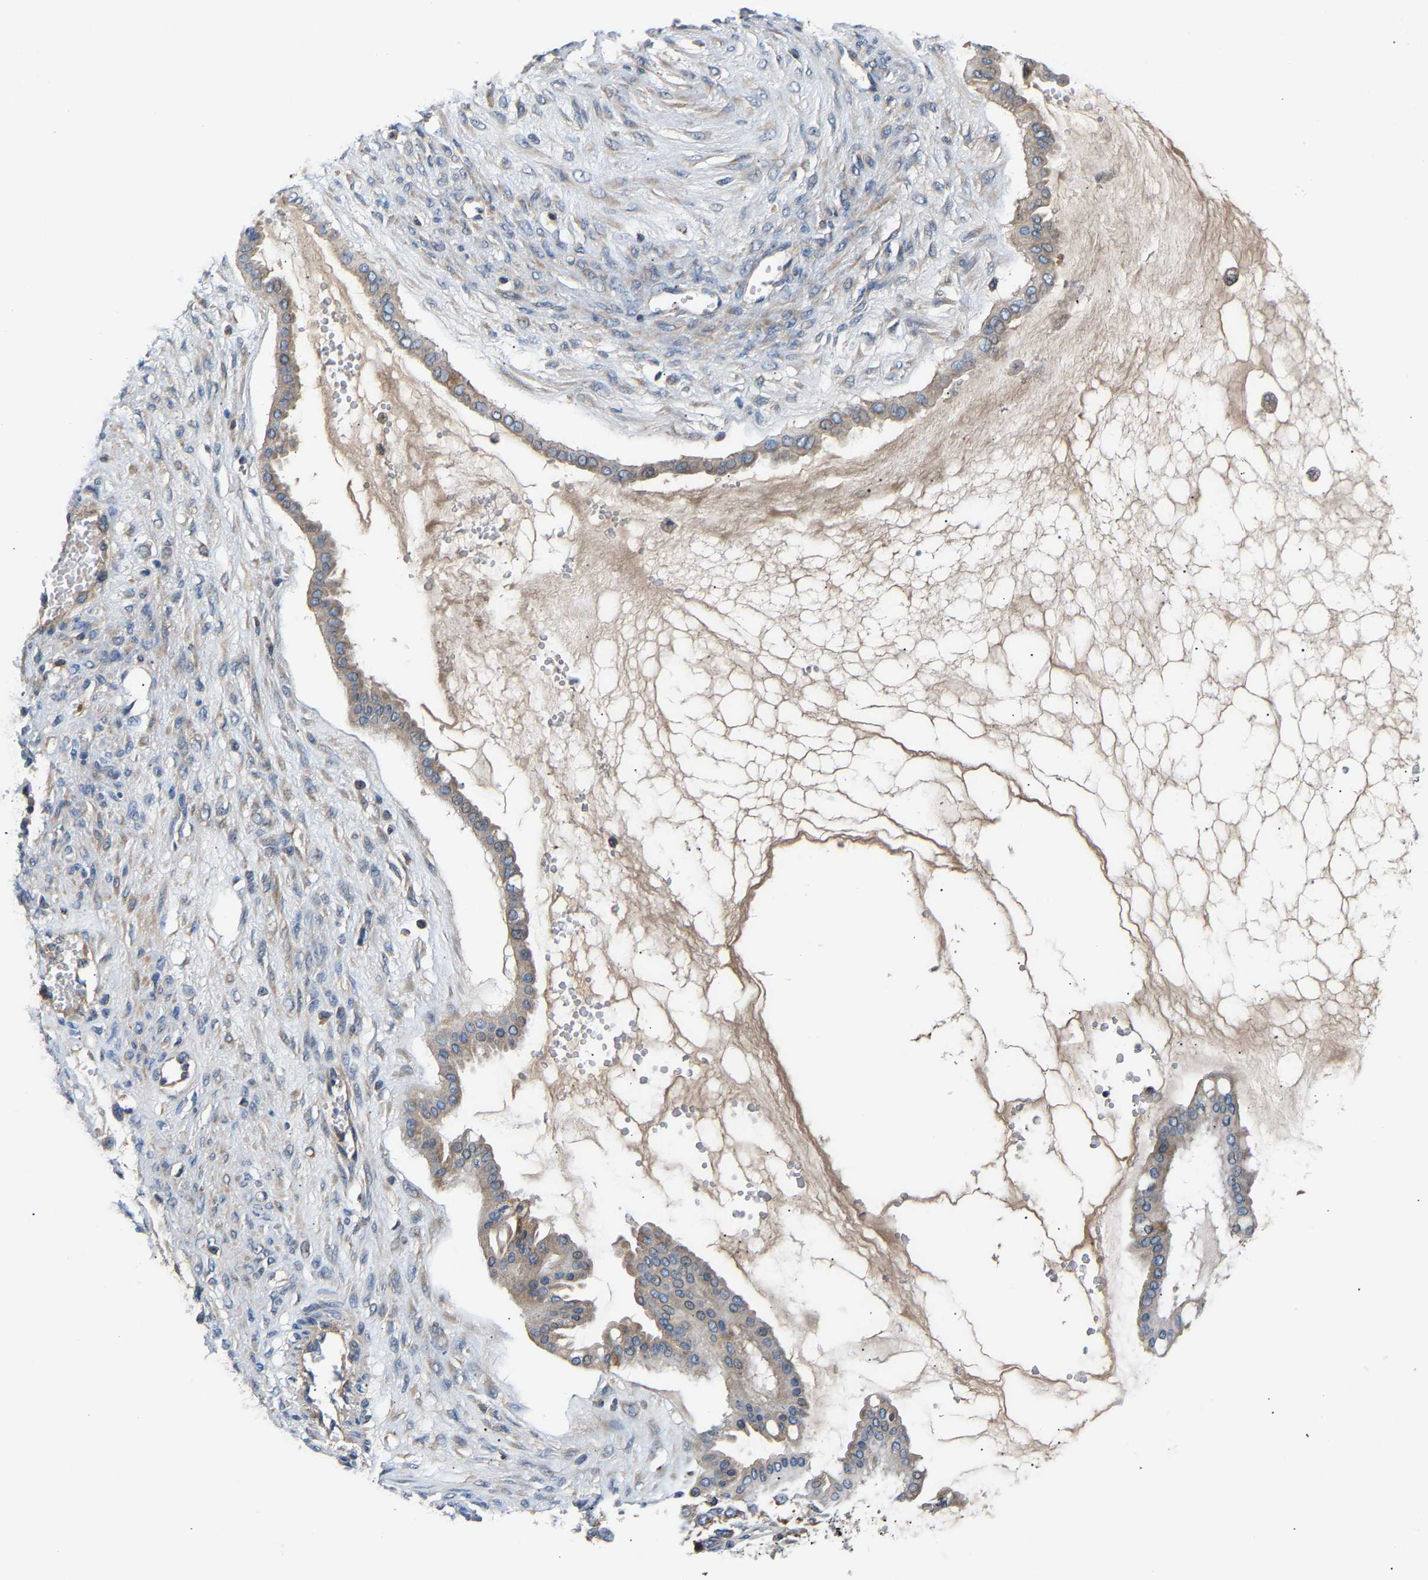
{"staining": {"intensity": "moderate", "quantity": ">75%", "location": "cytoplasmic/membranous"}, "tissue": "ovarian cancer", "cell_type": "Tumor cells", "image_type": "cancer", "snomed": [{"axis": "morphology", "description": "Cystadenocarcinoma, mucinous, NOS"}, {"axis": "topography", "description": "Ovary"}], "caption": "Human ovarian mucinous cystadenocarcinoma stained with a brown dye reveals moderate cytoplasmic/membranous positive staining in about >75% of tumor cells.", "gene": "CCDC171", "patient": {"sex": "female", "age": 73}}